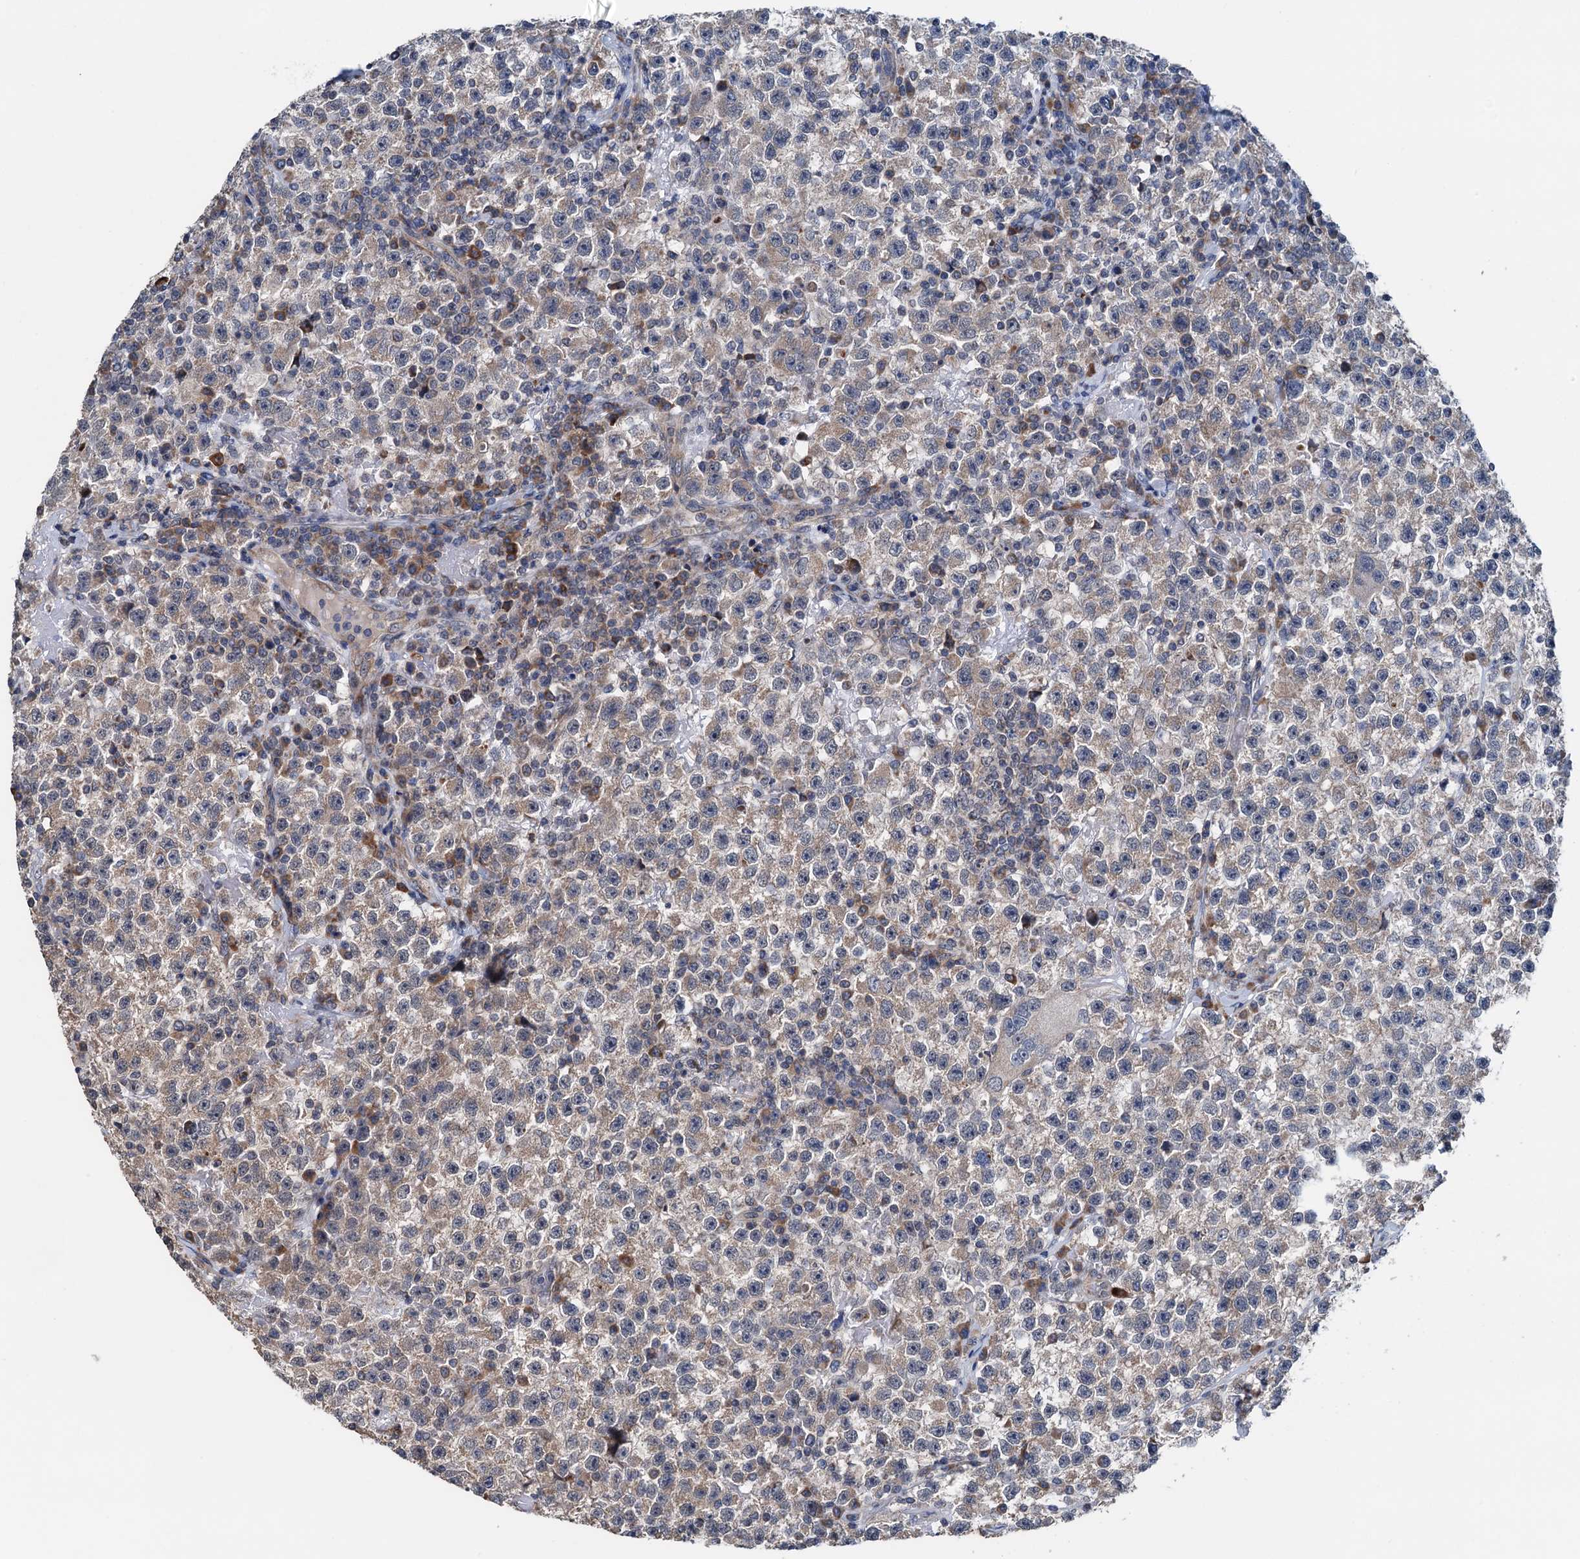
{"staining": {"intensity": "weak", "quantity": ">75%", "location": "cytoplasmic/membranous"}, "tissue": "testis cancer", "cell_type": "Tumor cells", "image_type": "cancer", "snomed": [{"axis": "morphology", "description": "Seminoma, NOS"}, {"axis": "topography", "description": "Testis"}], "caption": "Protein staining reveals weak cytoplasmic/membranous expression in about >75% of tumor cells in testis cancer. Immunohistochemistry stains the protein in brown and the nuclei are stained blue.", "gene": "ELAC1", "patient": {"sex": "male", "age": 22}}